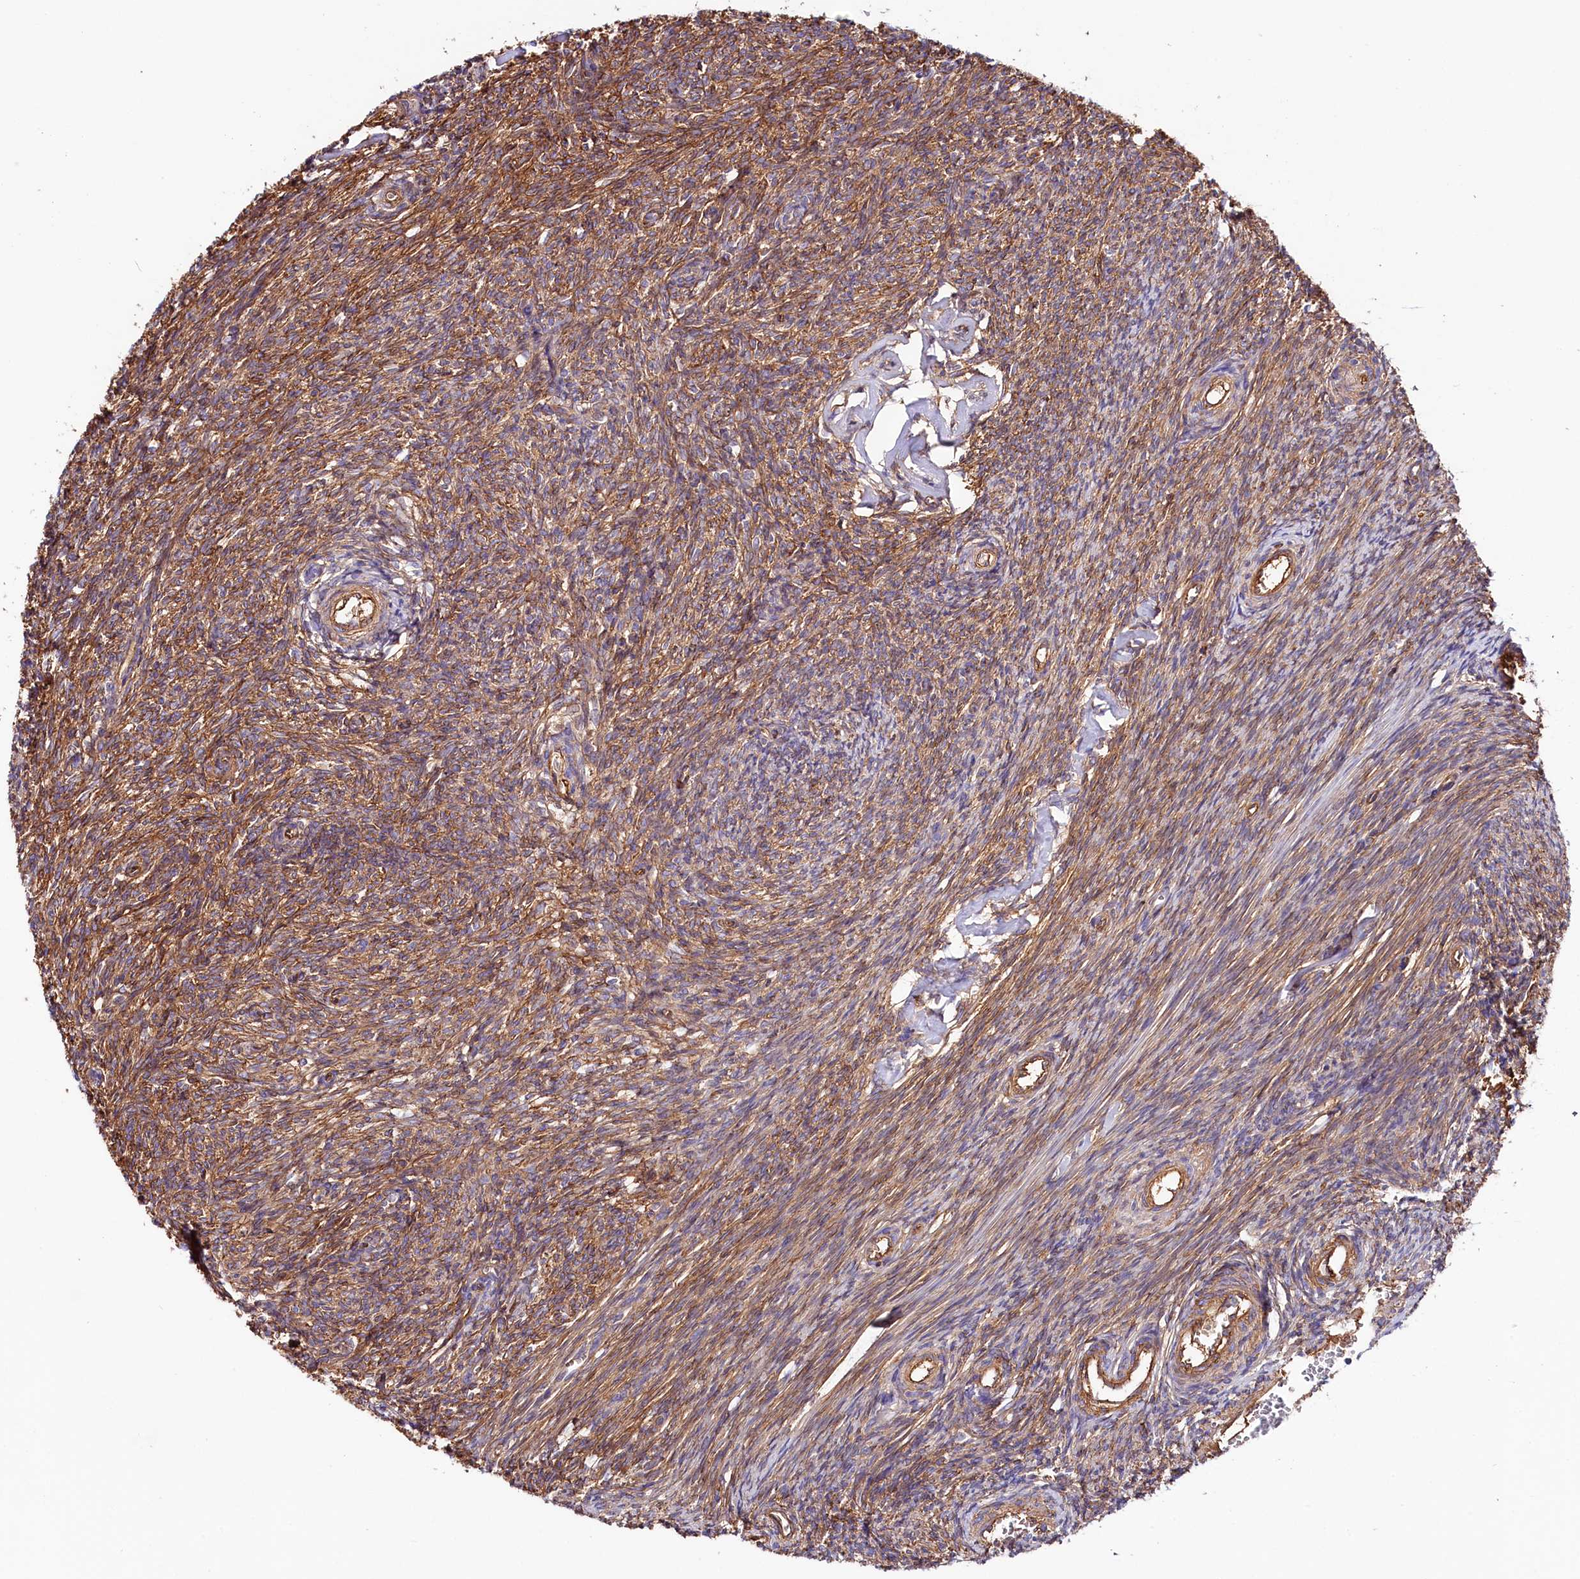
{"staining": {"intensity": "moderate", "quantity": ">75%", "location": "cytoplasmic/membranous"}, "tissue": "ovary", "cell_type": "Ovarian stroma cells", "image_type": "normal", "snomed": [{"axis": "morphology", "description": "Normal tissue, NOS"}, {"axis": "topography", "description": "Ovary"}], "caption": "Benign ovary shows moderate cytoplasmic/membranous positivity in about >75% of ovarian stroma cells (DAB (3,3'-diaminobenzidine) IHC with brightfield microscopy, high magnification)..", "gene": "ATP2B4", "patient": {"sex": "female", "age": 44}}